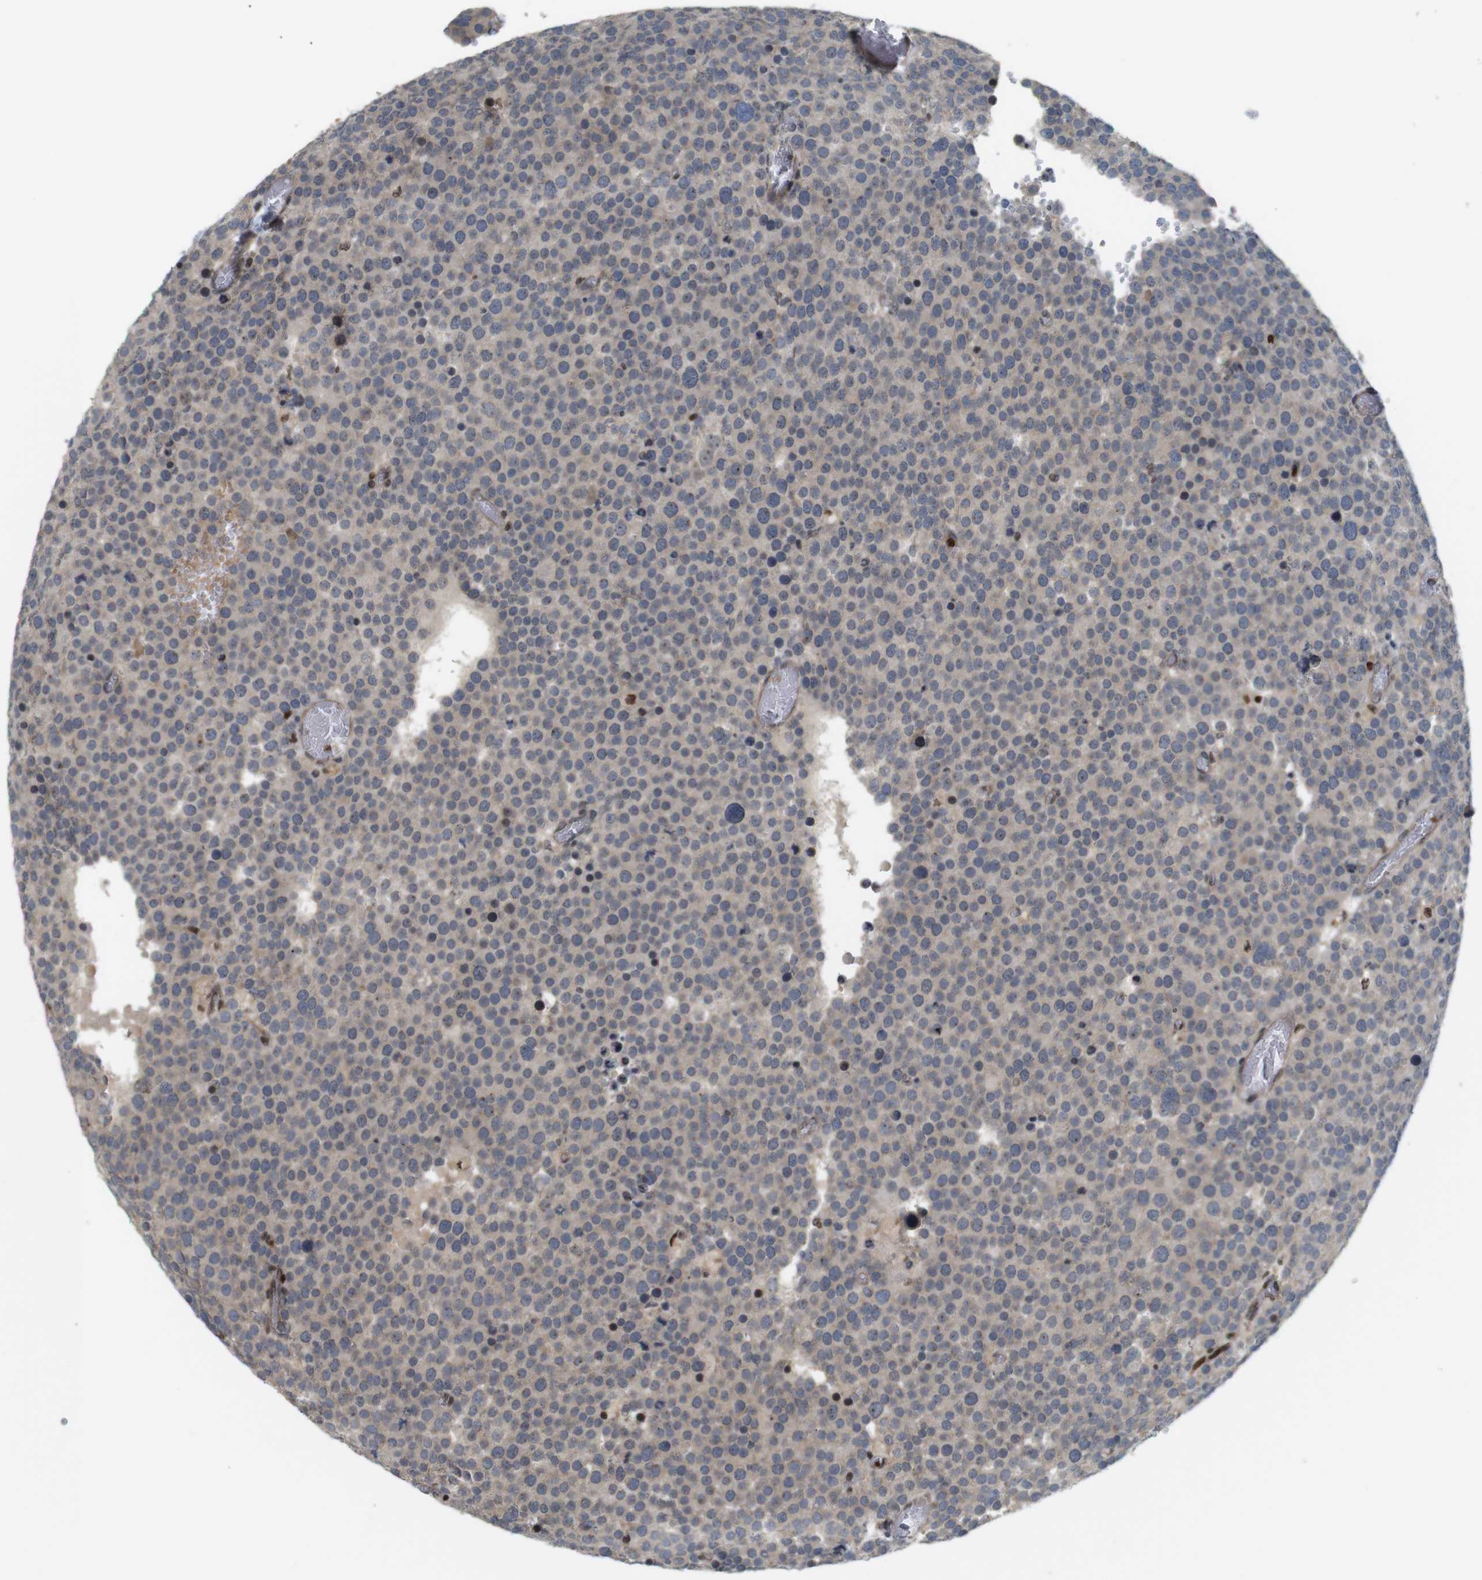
{"staining": {"intensity": "moderate", "quantity": ">75%", "location": "cytoplasmic/membranous"}, "tissue": "testis cancer", "cell_type": "Tumor cells", "image_type": "cancer", "snomed": [{"axis": "morphology", "description": "Normal tissue, NOS"}, {"axis": "morphology", "description": "Seminoma, NOS"}, {"axis": "topography", "description": "Testis"}], "caption": "Protein expression analysis of human testis cancer reveals moderate cytoplasmic/membranous expression in about >75% of tumor cells.", "gene": "MBD1", "patient": {"sex": "male", "age": 71}}